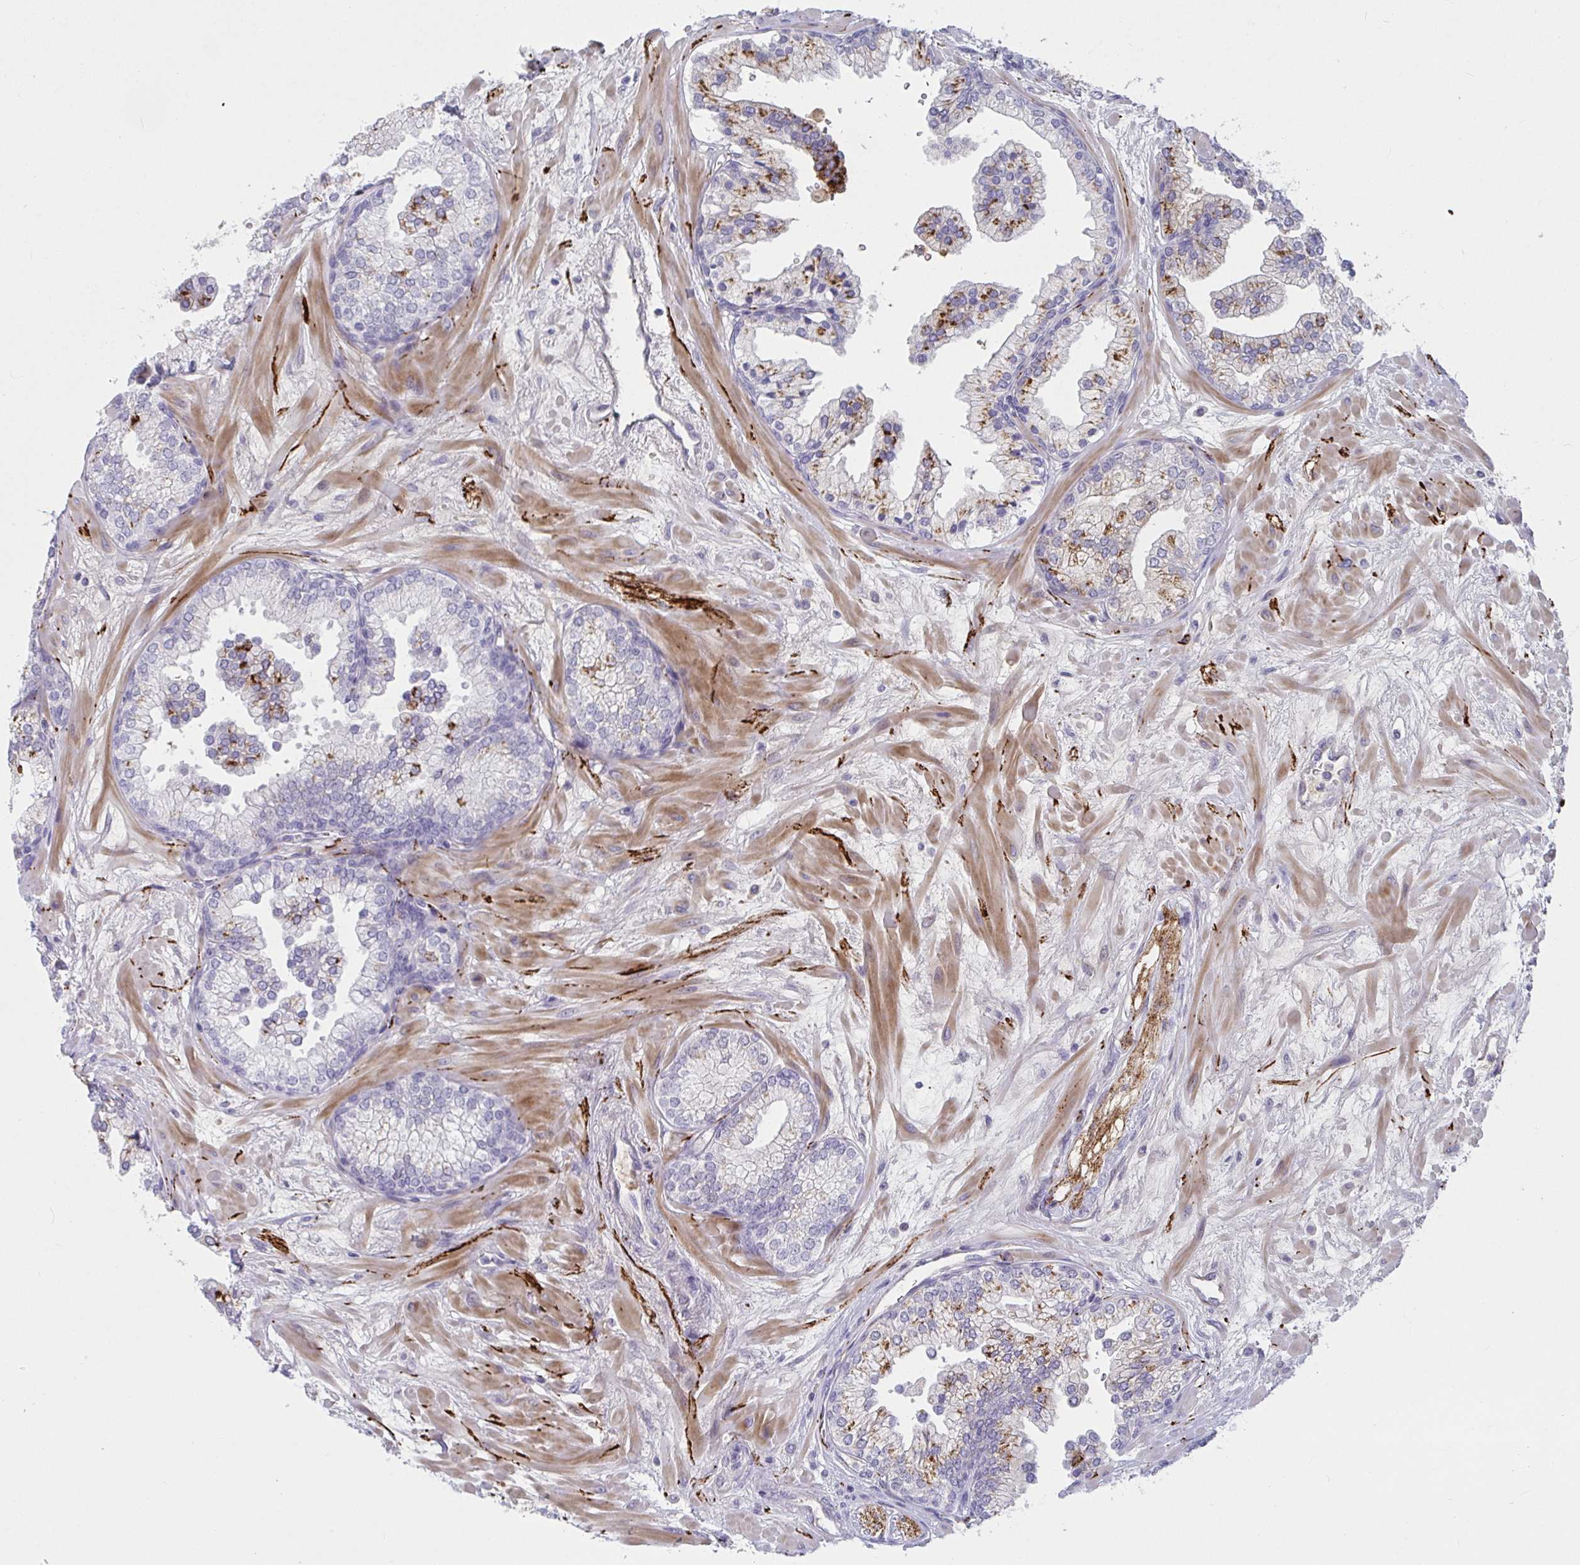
{"staining": {"intensity": "strong", "quantity": "25%-75%", "location": "cytoplasmic/membranous"}, "tissue": "prostate", "cell_type": "Glandular cells", "image_type": "normal", "snomed": [{"axis": "morphology", "description": "Normal tissue, NOS"}, {"axis": "topography", "description": "Prostate"}, {"axis": "topography", "description": "Peripheral nerve tissue"}], "caption": "Strong cytoplasmic/membranous positivity for a protein is identified in approximately 25%-75% of glandular cells of unremarkable prostate using IHC.", "gene": "NPY", "patient": {"sex": "male", "age": 61}}